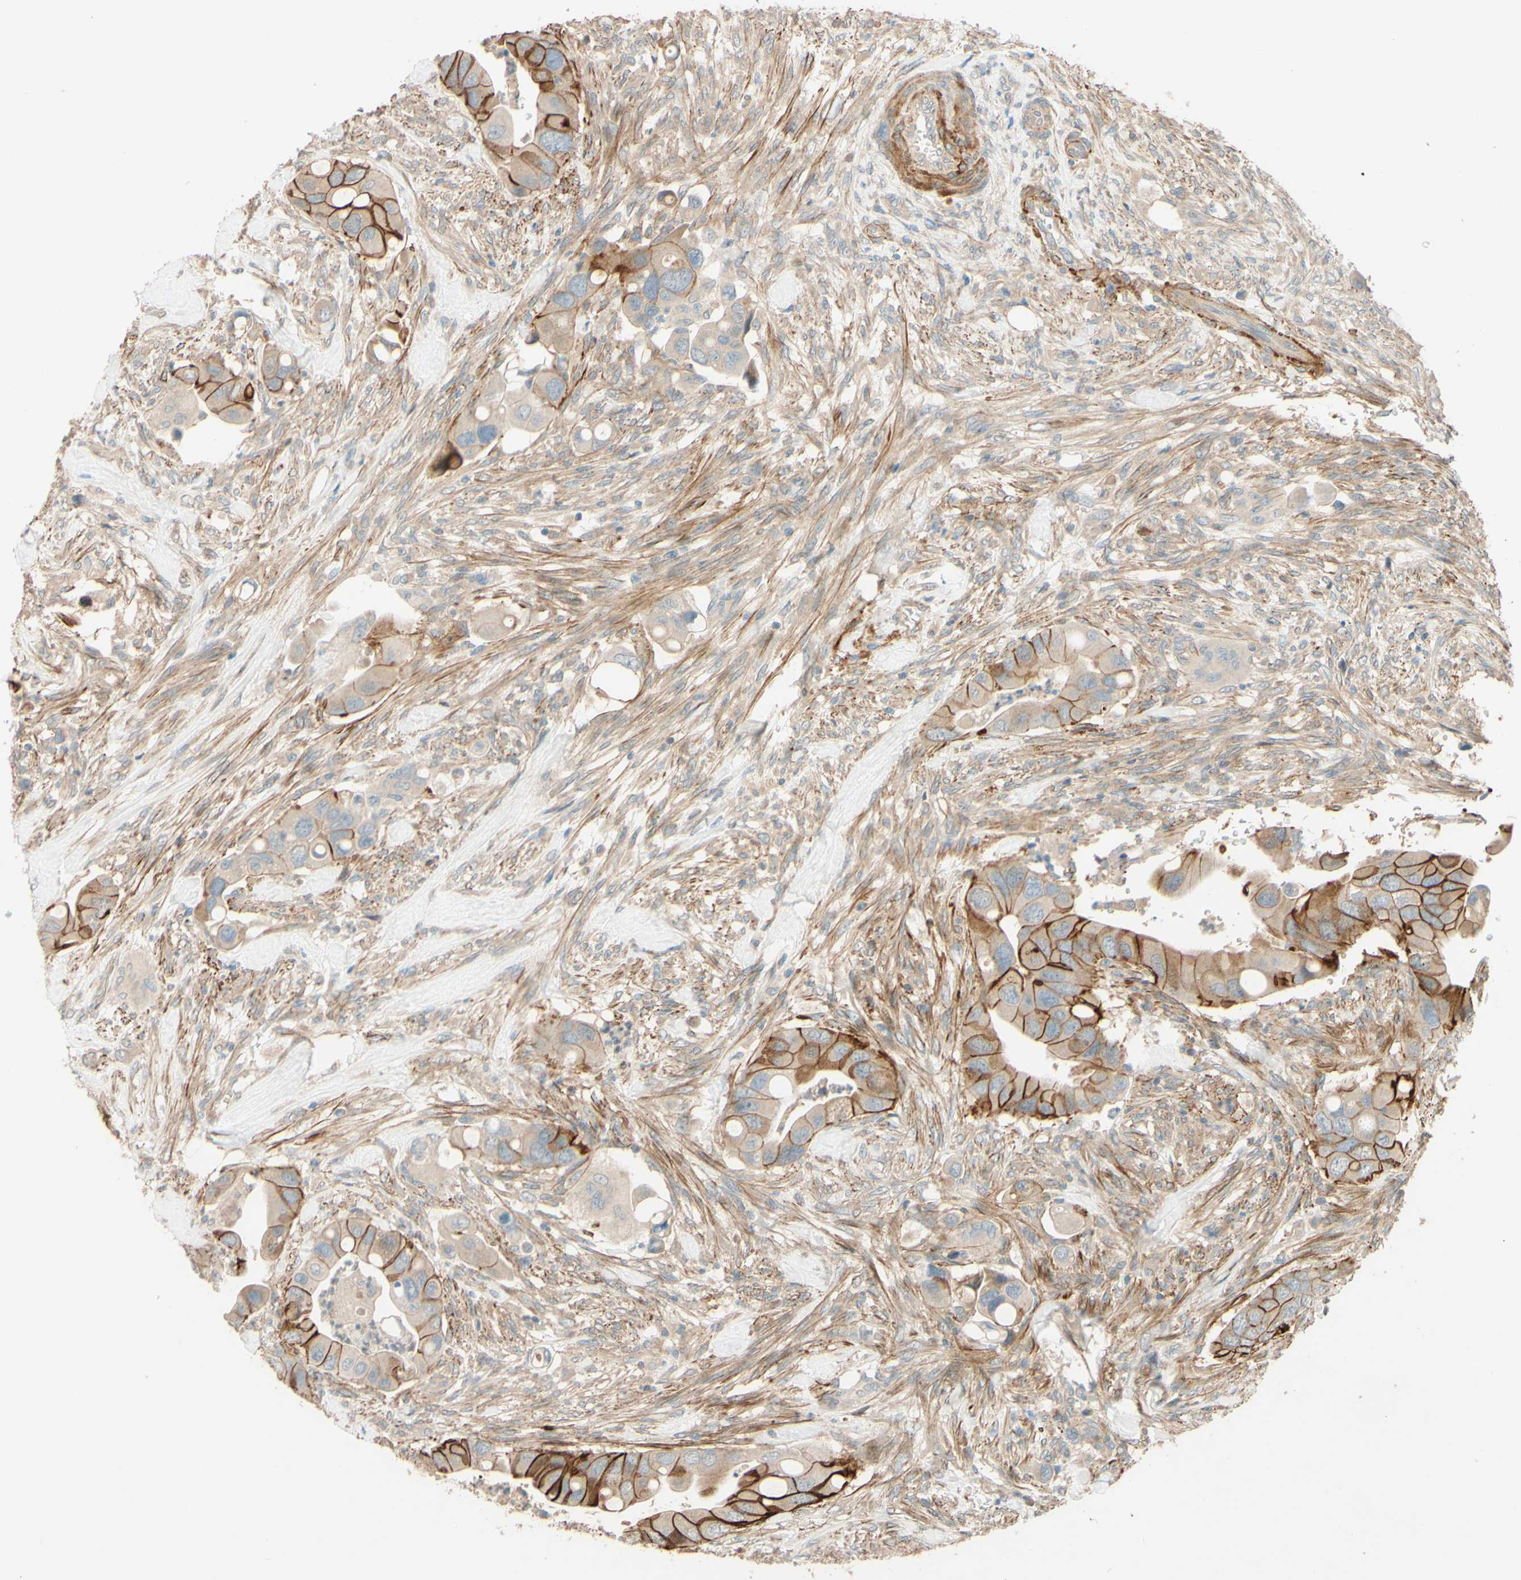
{"staining": {"intensity": "strong", "quantity": ">75%", "location": "cytoplasmic/membranous"}, "tissue": "colorectal cancer", "cell_type": "Tumor cells", "image_type": "cancer", "snomed": [{"axis": "morphology", "description": "Adenocarcinoma, NOS"}, {"axis": "topography", "description": "Rectum"}], "caption": "The image demonstrates a brown stain indicating the presence of a protein in the cytoplasmic/membranous of tumor cells in colorectal cancer. (IHC, brightfield microscopy, high magnification).", "gene": "ADAM17", "patient": {"sex": "female", "age": 57}}